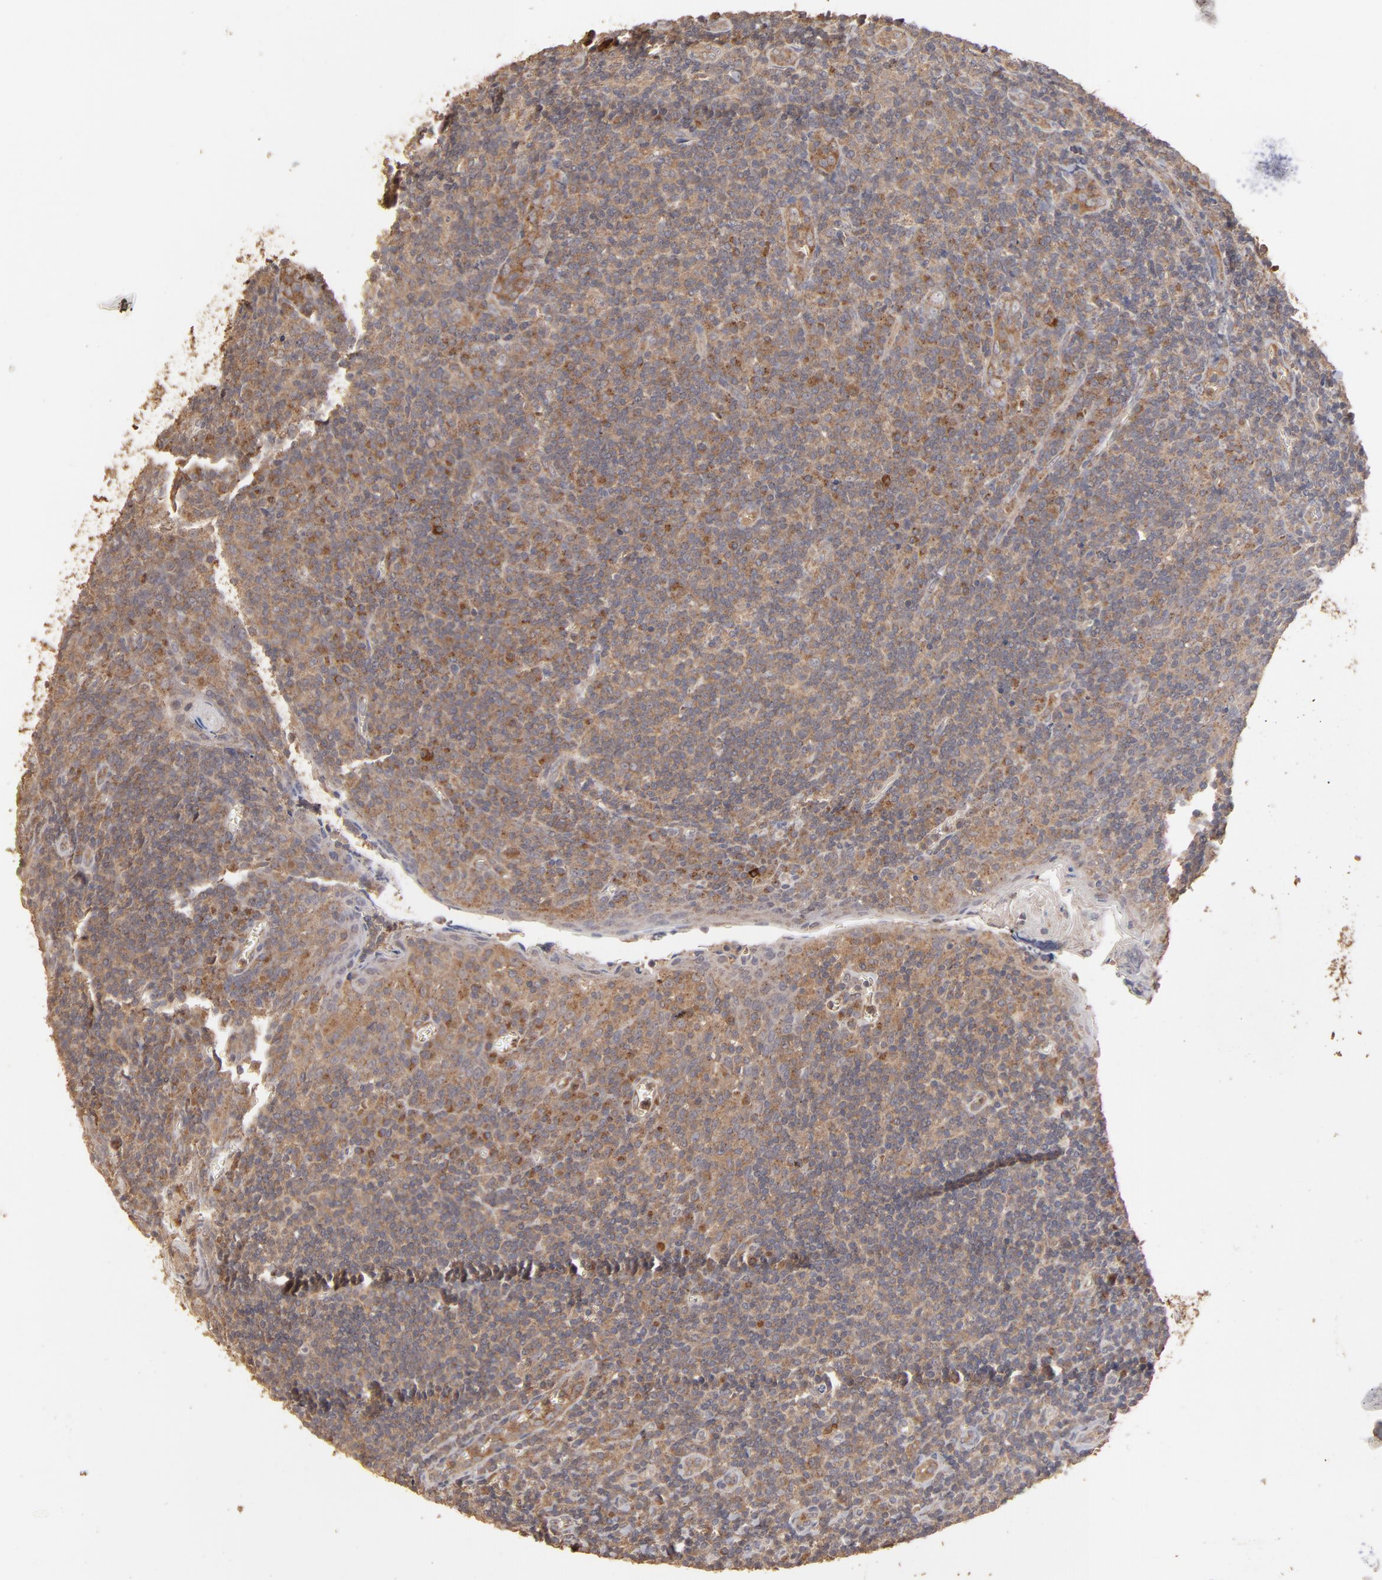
{"staining": {"intensity": "weak", "quantity": ">75%", "location": "cytoplasmic/membranous"}, "tissue": "tonsil", "cell_type": "Germinal center cells", "image_type": "normal", "snomed": [{"axis": "morphology", "description": "Normal tissue, NOS"}, {"axis": "topography", "description": "Tonsil"}], "caption": "Weak cytoplasmic/membranous protein positivity is seen in about >75% of germinal center cells in tonsil.", "gene": "MMP2", "patient": {"sex": "male", "age": 20}}